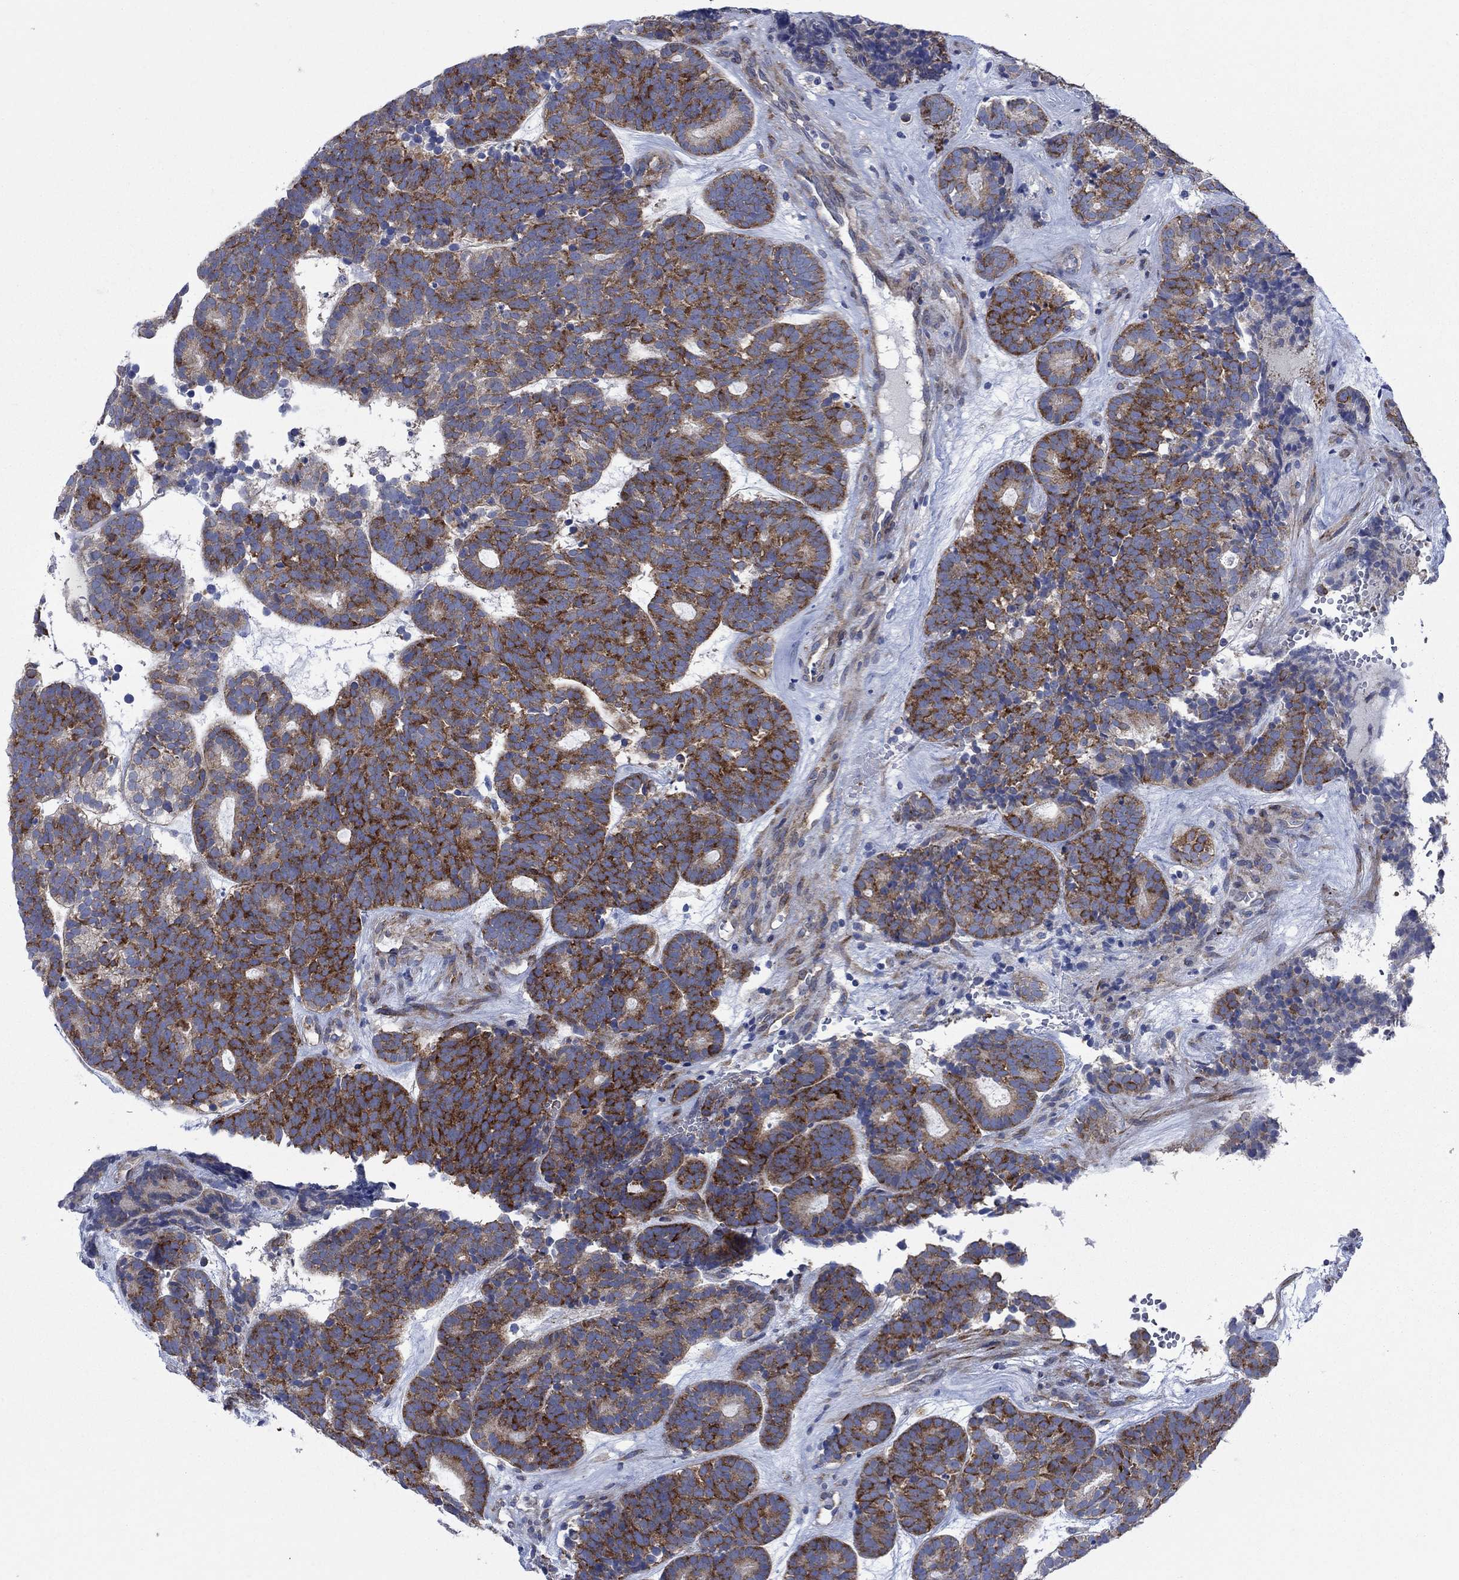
{"staining": {"intensity": "strong", "quantity": "25%-75%", "location": "cytoplasmic/membranous"}, "tissue": "head and neck cancer", "cell_type": "Tumor cells", "image_type": "cancer", "snomed": [{"axis": "morphology", "description": "Adenocarcinoma, NOS"}, {"axis": "topography", "description": "Head-Neck"}], "caption": "Protein expression analysis of human adenocarcinoma (head and neck) reveals strong cytoplasmic/membranous staining in about 25%-75% of tumor cells.", "gene": "FXR1", "patient": {"sex": "female", "age": 81}}